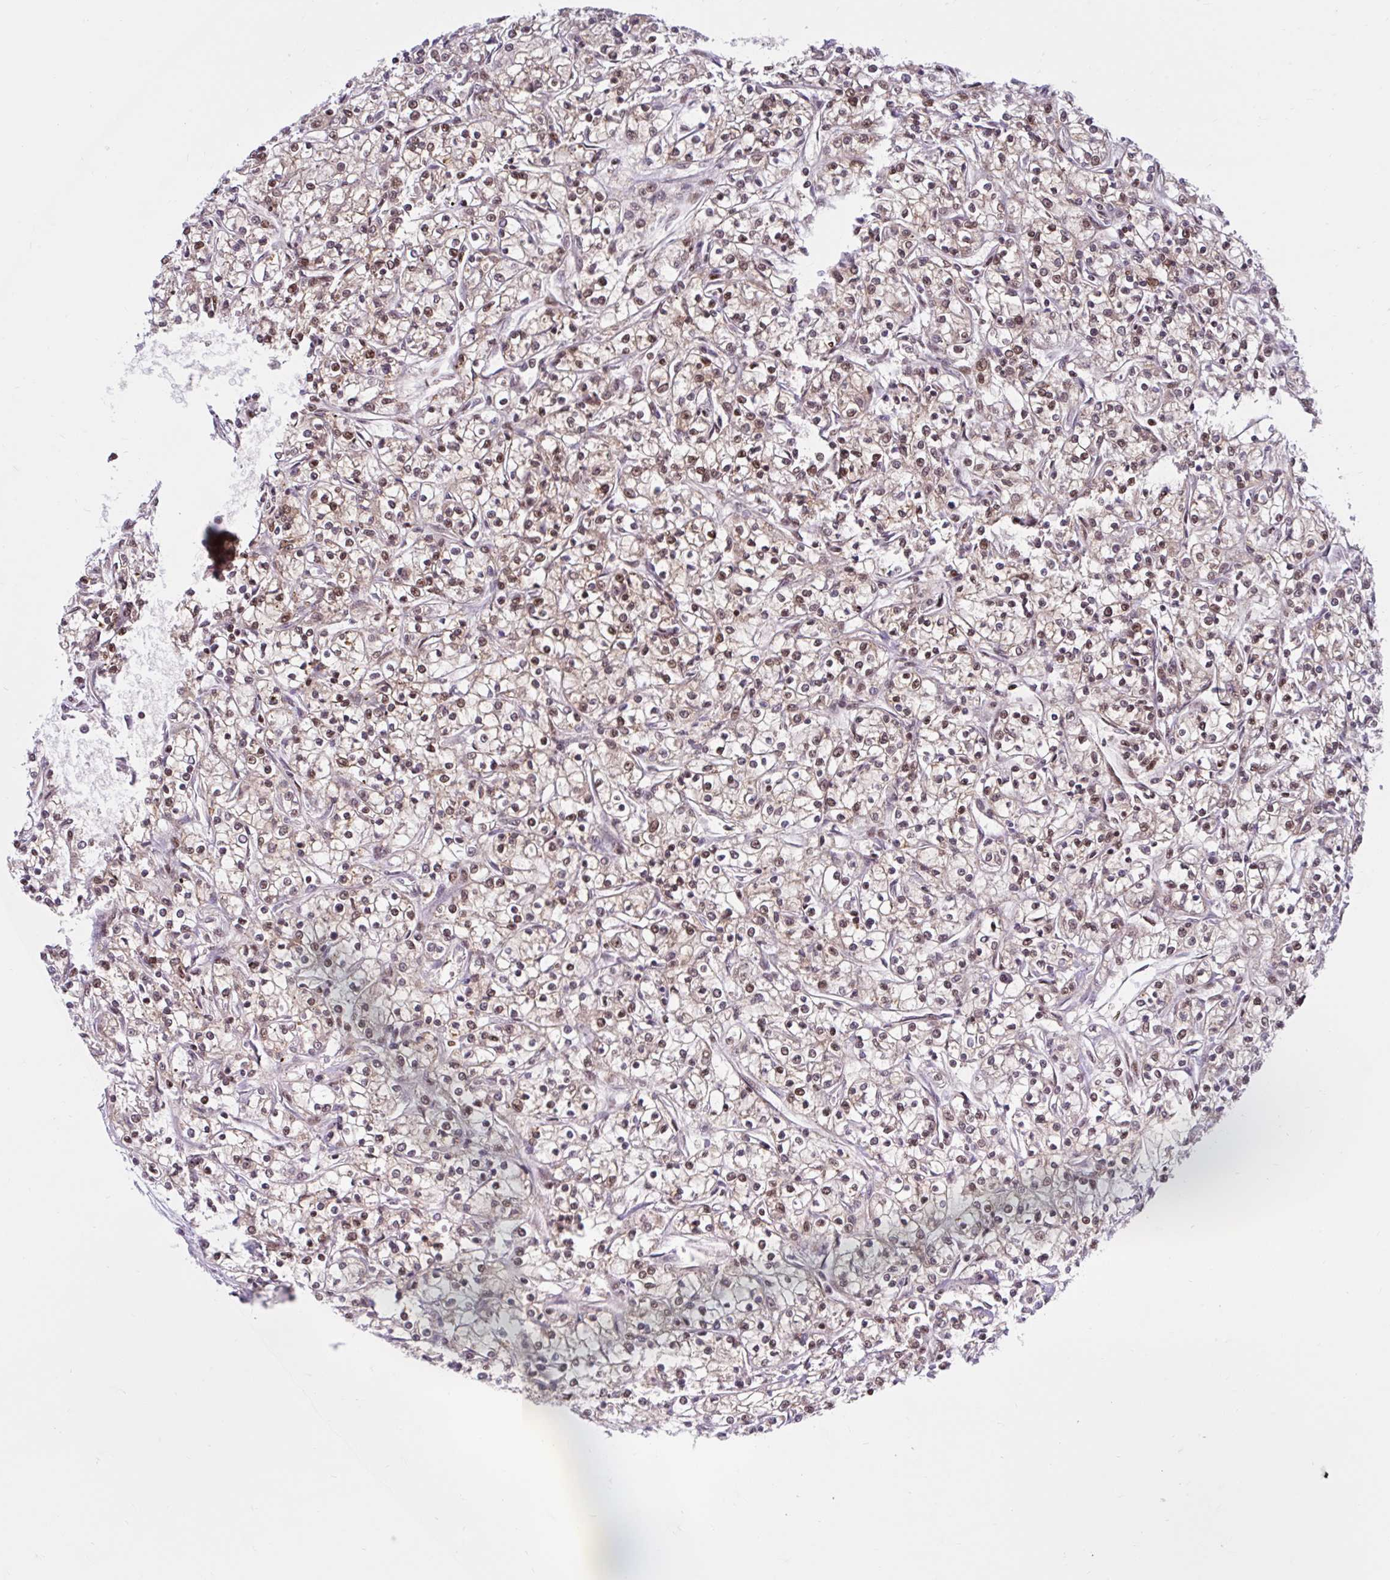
{"staining": {"intensity": "moderate", "quantity": ">75%", "location": "nuclear"}, "tissue": "renal cancer", "cell_type": "Tumor cells", "image_type": "cancer", "snomed": [{"axis": "morphology", "description": "Adenocarcinoma, NOS"}, {"axis": "topography", "description": "Kidney"}], "caption": "An immunohistochemistry (IHC) image of tumor tissue is shown. Protein staining in brown shows moderate nuclear positivity in renal cancer (adenocarcinoma) within tumor cells. Nuclei are stained in blue.", "gene": "ABCA9", "patient": {"sex": "female", "age": 59}}